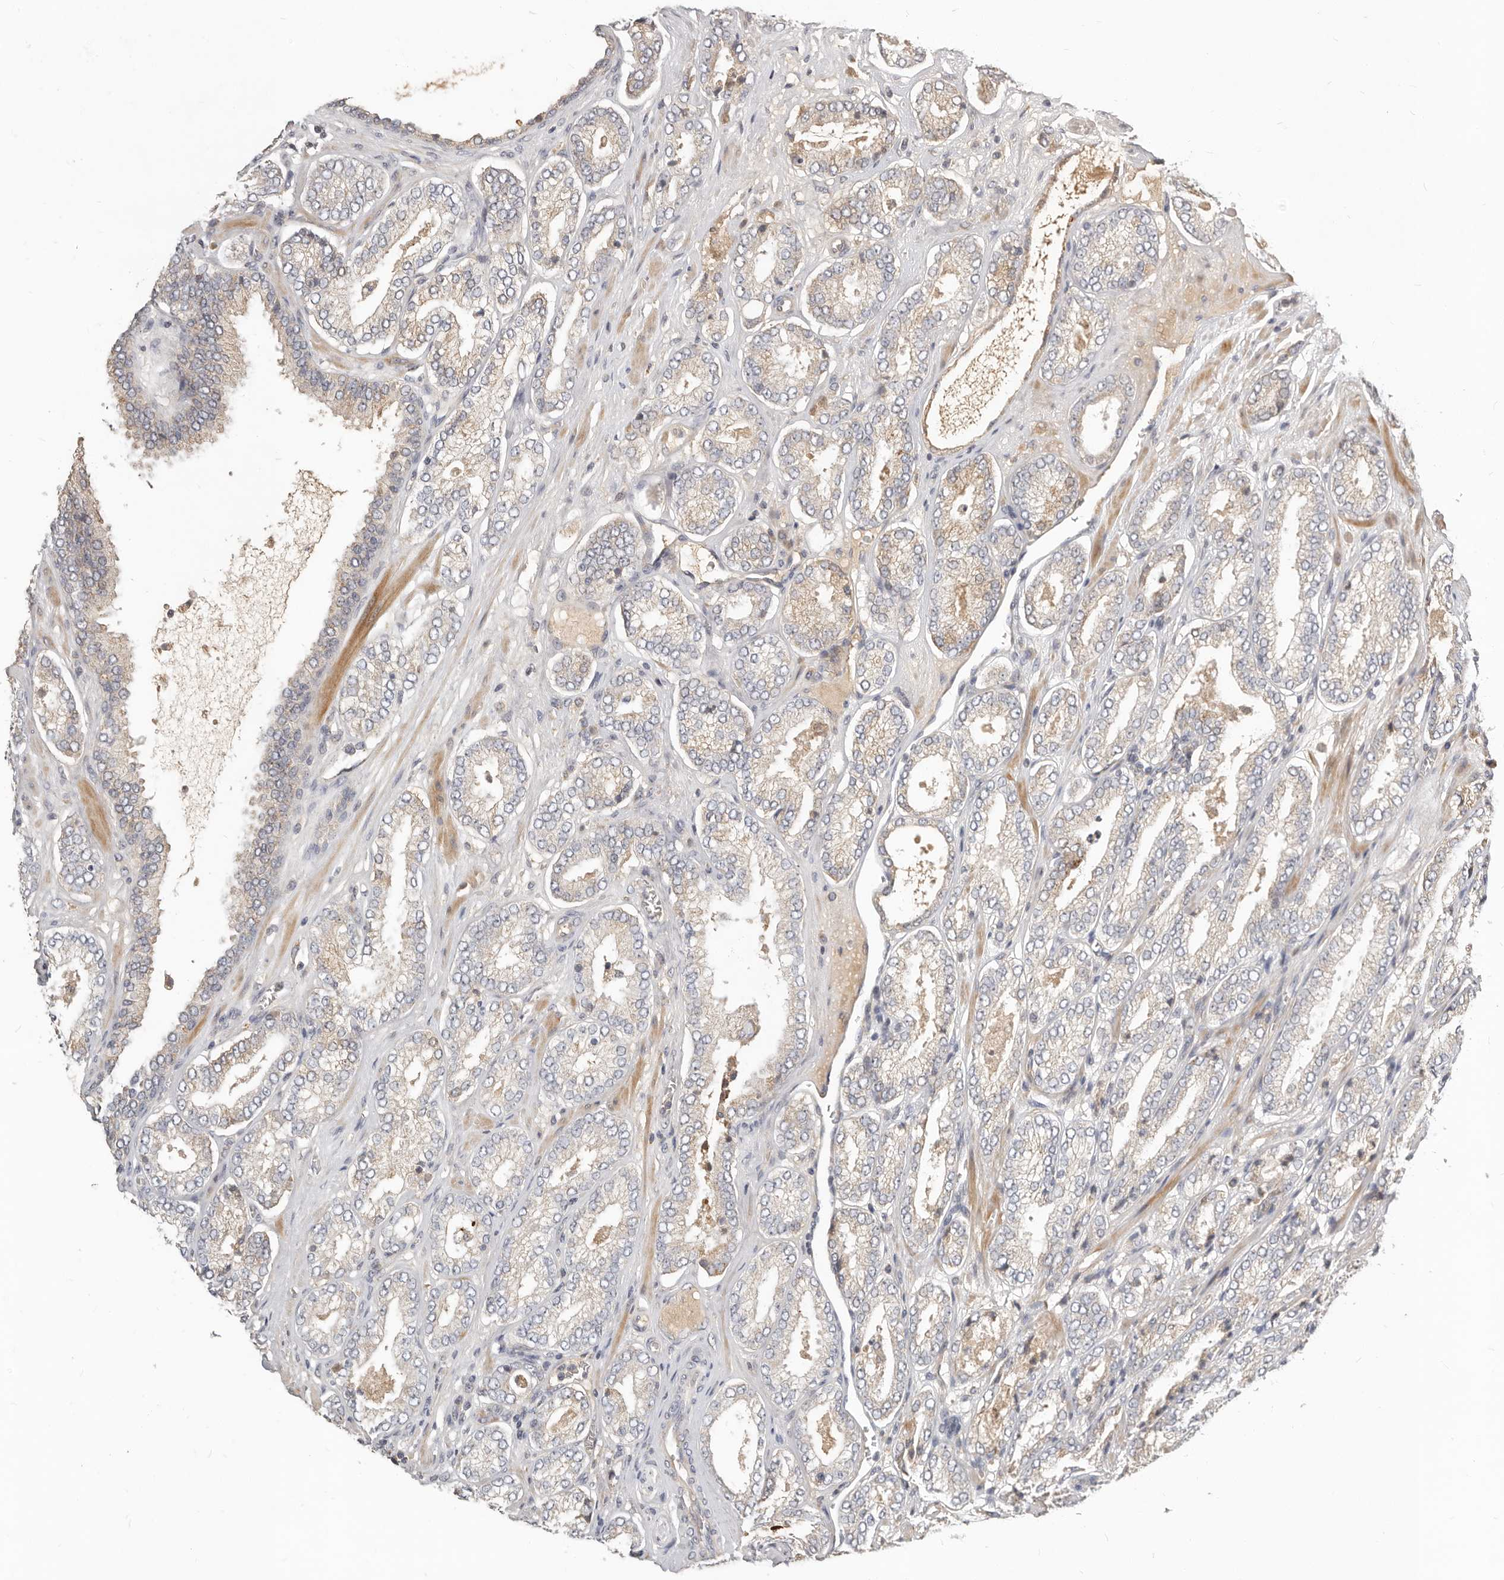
{"staining": {"intensity": "weak", "quantity": "25%-75%", "location": "cytoplasmic/membranous"}, "tissue": "prostate cancer", "cell_type": "Tumor cells", "image_type": "cancer", "snomed": [{"axis": "morphology", "description": "Adenocarcinoma, Low grade"}, {"axis": "topography", "description": "Prostate"}], "caption": "An image of human adenocarcinoma (low-grade) (prostate) stained for a protein displays weak cytoplasmic/membranous brown staining in tumor cells. The staining is performed using DAB brown chromogen to label protein expression. The nuclei are counter-stained blue using hematoxylin.", "gene": "MICALL2", "patient": {"sex": "male", "age": 62}}